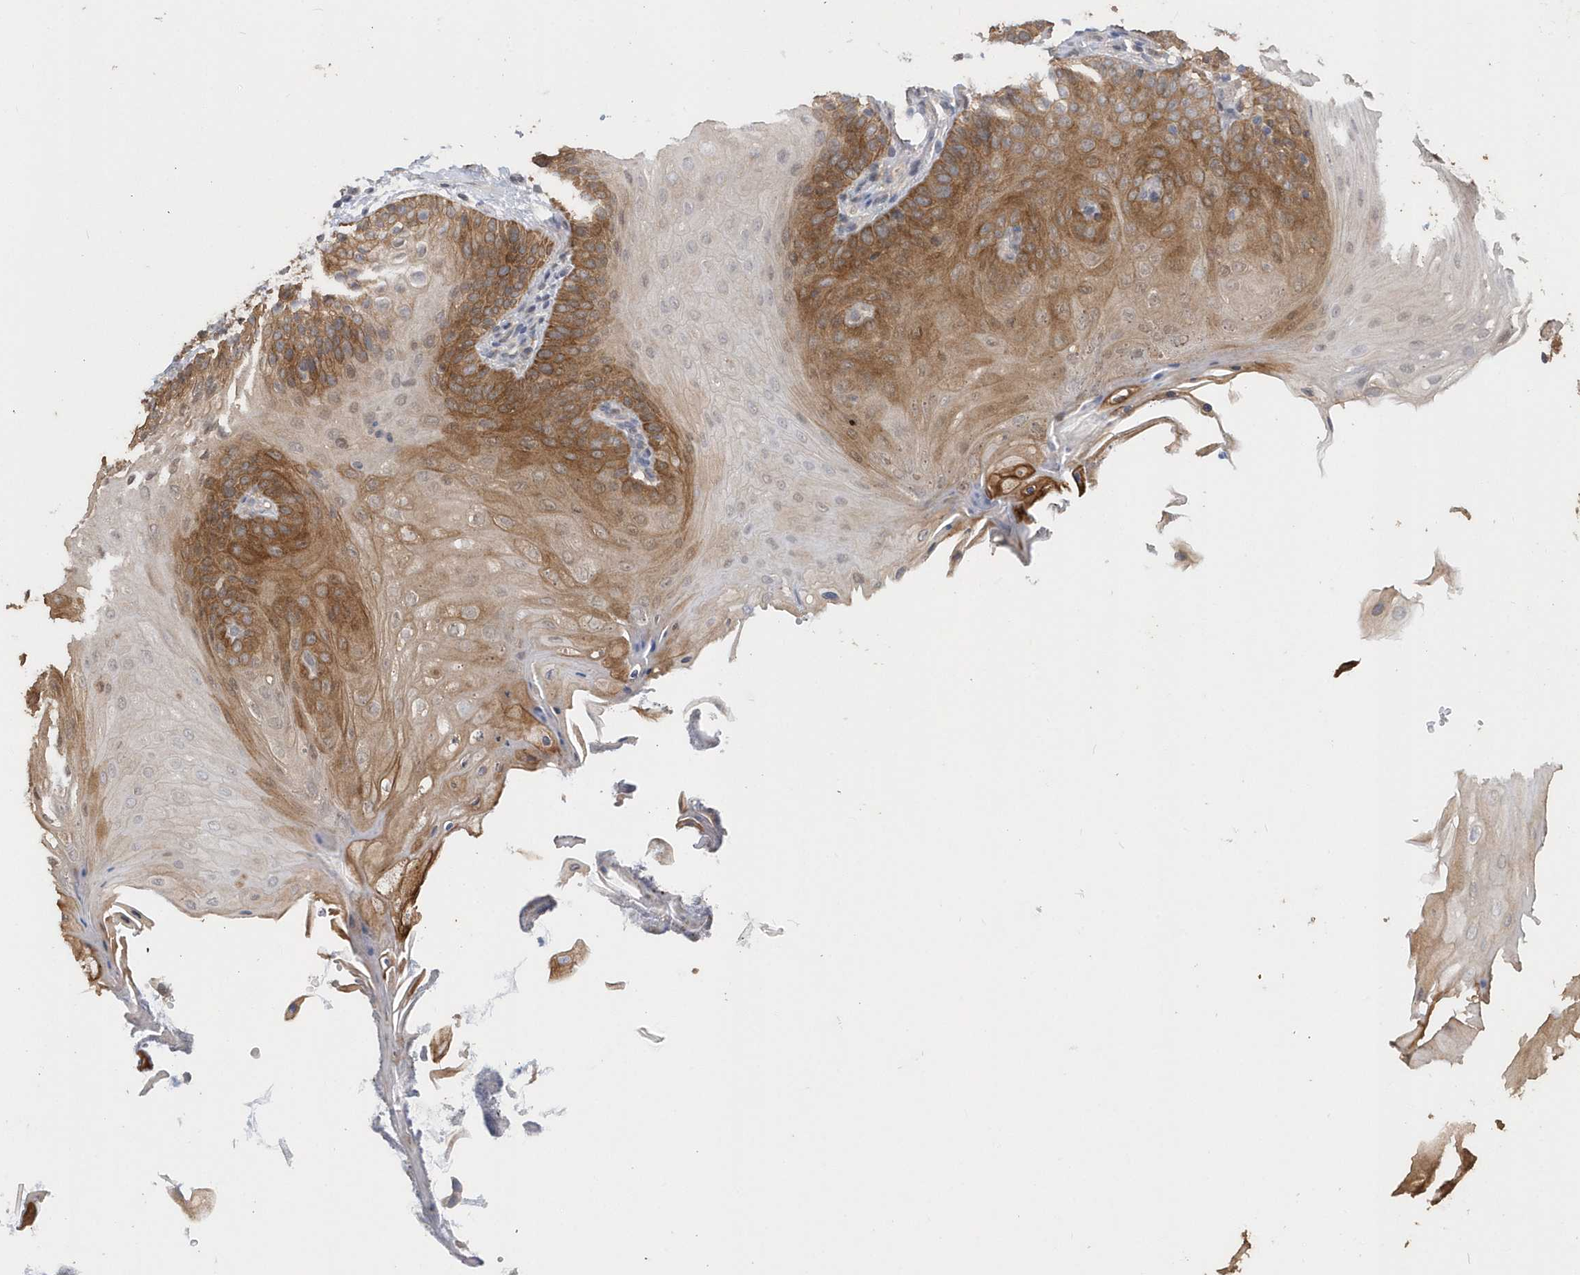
{"staining": {"intensity": "moderate", "quantity": ">75%", "location": "cytoplasmic/membranous"}, "tissue": "oral mucosa", "cell_type": "Squamous epithelial cells", "image_type": "normal", "snomed": [{"axis": "morphology", "description": "Normal tissue, NOS"}, {"axis": "topography", "description": "Oral tissue"}], "caption": "Approximately >75% of squamous epithelial cells in unremarkable human oral mucosa show moderate cytoplasmic/membranous protein expression as visualized by brown immunohistochemical staining.", "gene": "RPEL1", "patient": {"sex": "female", "age": 68}}